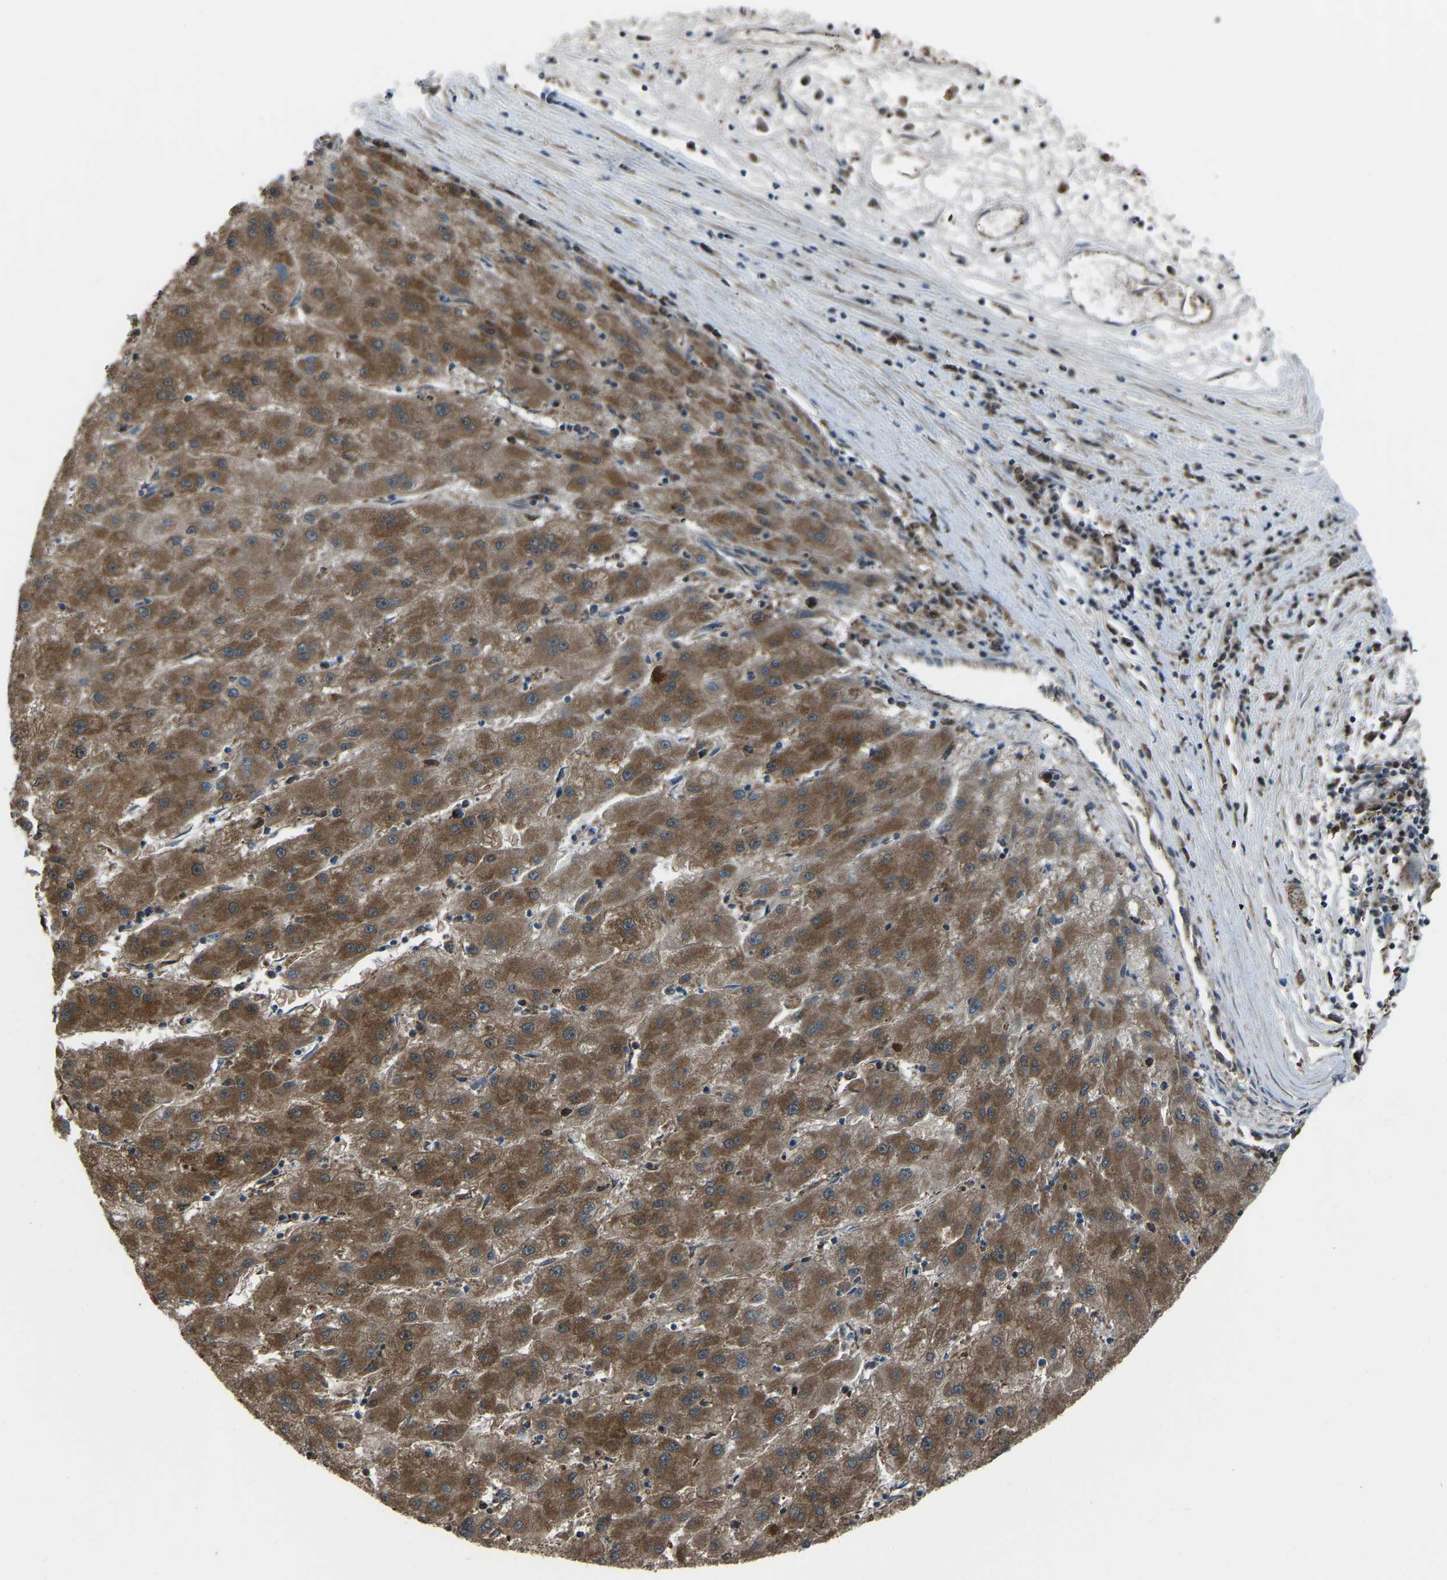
{"staining": {"intensity": "moderate", "quantity": ">75%", "location": "cytoplasmic/membranous"}, "tissue": "liver cancer", "cell_type": "Tumor cells", "image_type": "cancer", "snomed": [{"axis": "morphology", "description": "Carcinoma, Hepatocellular, NOS"}, {"axis": "topography", "description": "Liver"}], "caption": "Hepatocellular carcinoma (liver) stained with a protein marker displays moderate staining in tumor cells.", "gene": "AKR1A1", "patient": {"sex": "male", "age": 72}}